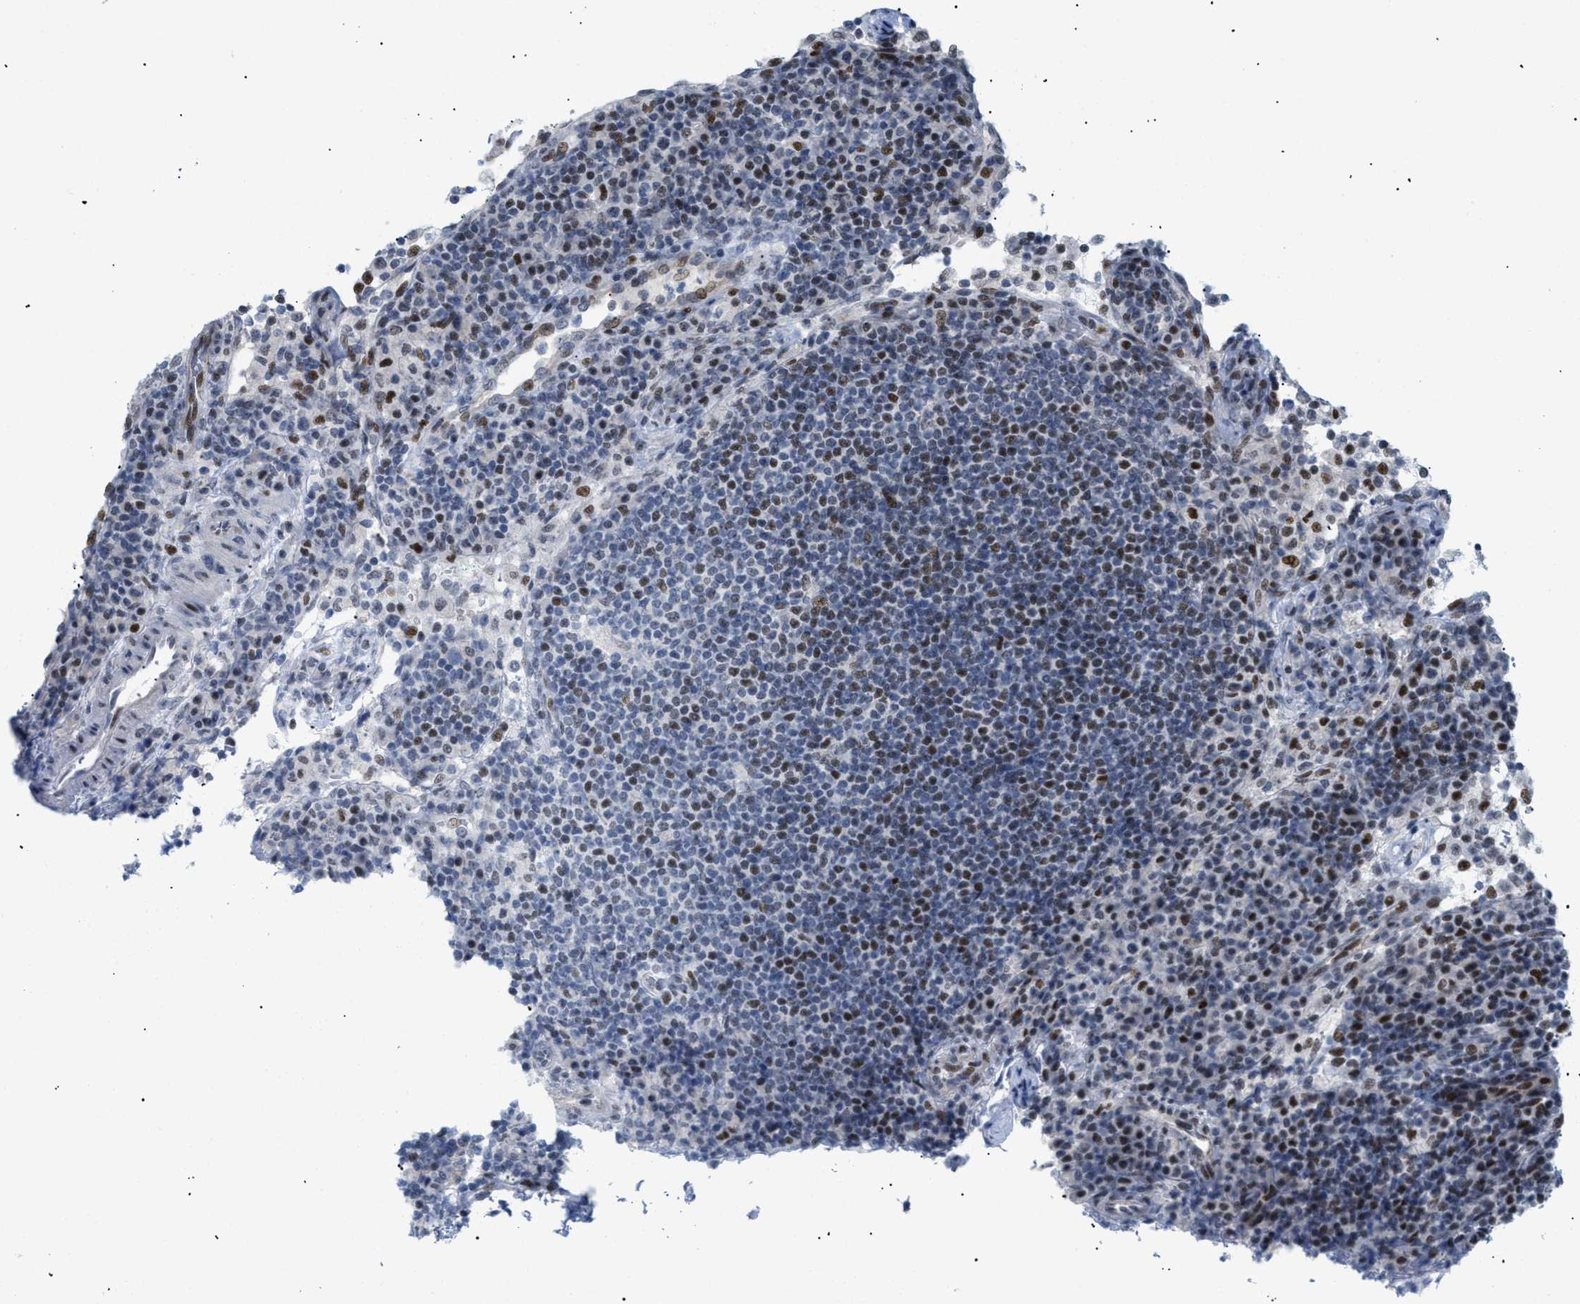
{"staining": {"intensity": "moderate", "quantity": "25%-75%", "location": "nuclear"}, "tissue": "lymph node", "cell_type": "Non-germinal center cells", "image_type": "normal", "snomed": [{"axis": "morphology", "description": "Normal tissue, NOS"}, {"axis": "topography", "description": "Lymph node"}], "caption": "Normal lymph node was stained to show a protein in brown. There is medium levels of moderate nuclear expression in approximately 25%-75% of non-germinal center cells.", "gene": "MED1", "patient": {"sex": "female", "age": 53}}